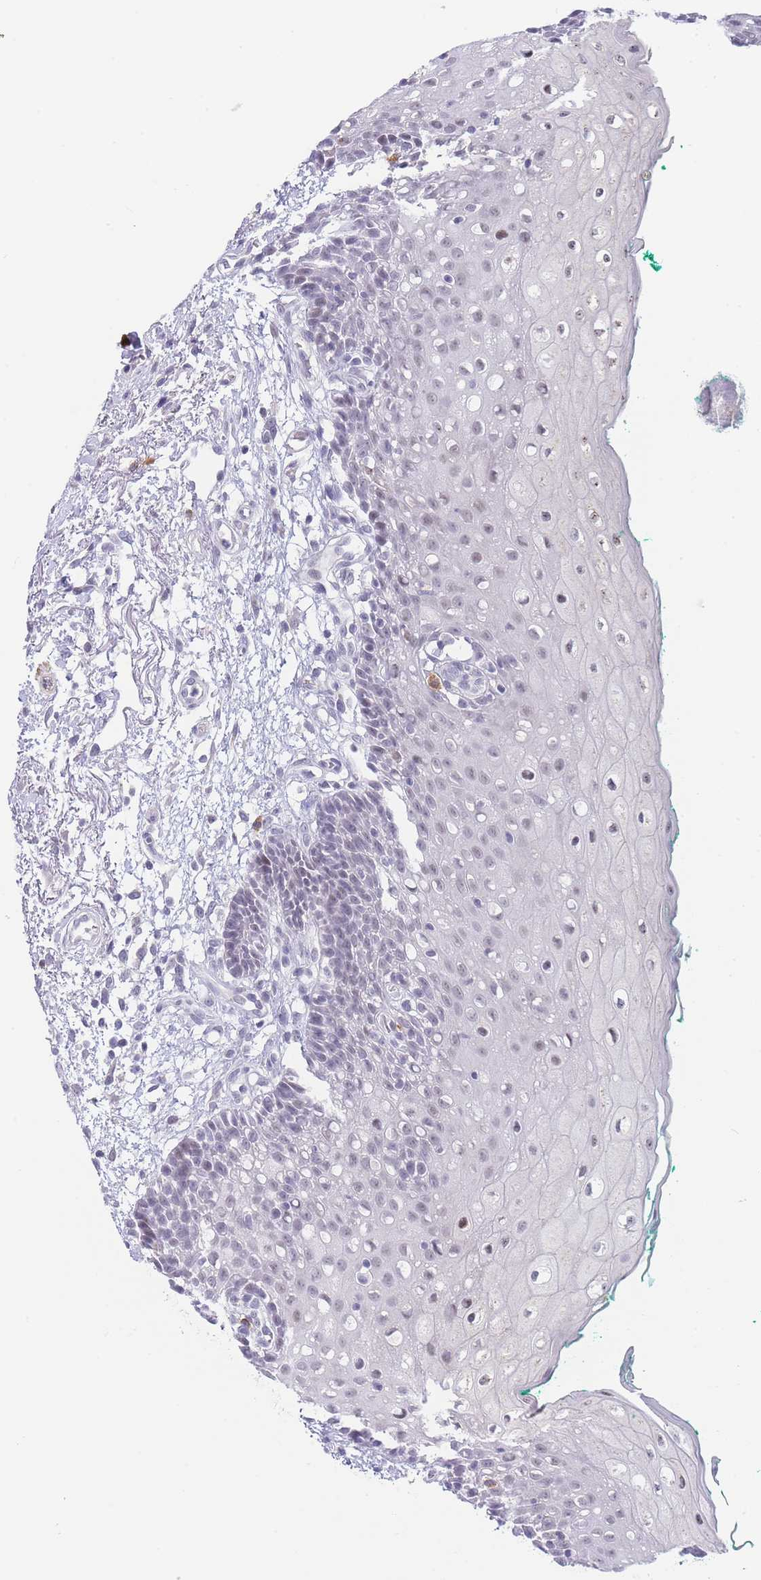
{"staining": {"intensity": "moderate", "quantity": "<25%", "location": "nuclear"}, "tissue": "oral mucosa", "cell_type": "Squamous epithelial cells", "image_type": "normal", "snomed": [{"axis": "morphology", "description": "Normal tissue, NOS"}, {"axis": "morphology", "description": "Squamous cell carcinoma, NOS"}, {"axis": "topography", "description": "Oral tissue"}, {"axis": "topography", "description": "Tounge, NOS"}, {"axis": "topography", "description": "Head-Neck"}], "caption": "A low amount of moderate nuclear expression is appreciated in approximately <25% of squamous epithelial cells in normal oral mucosa.", "gene": "ASAP3", "patient": {"sex": "male", "age": 79}}